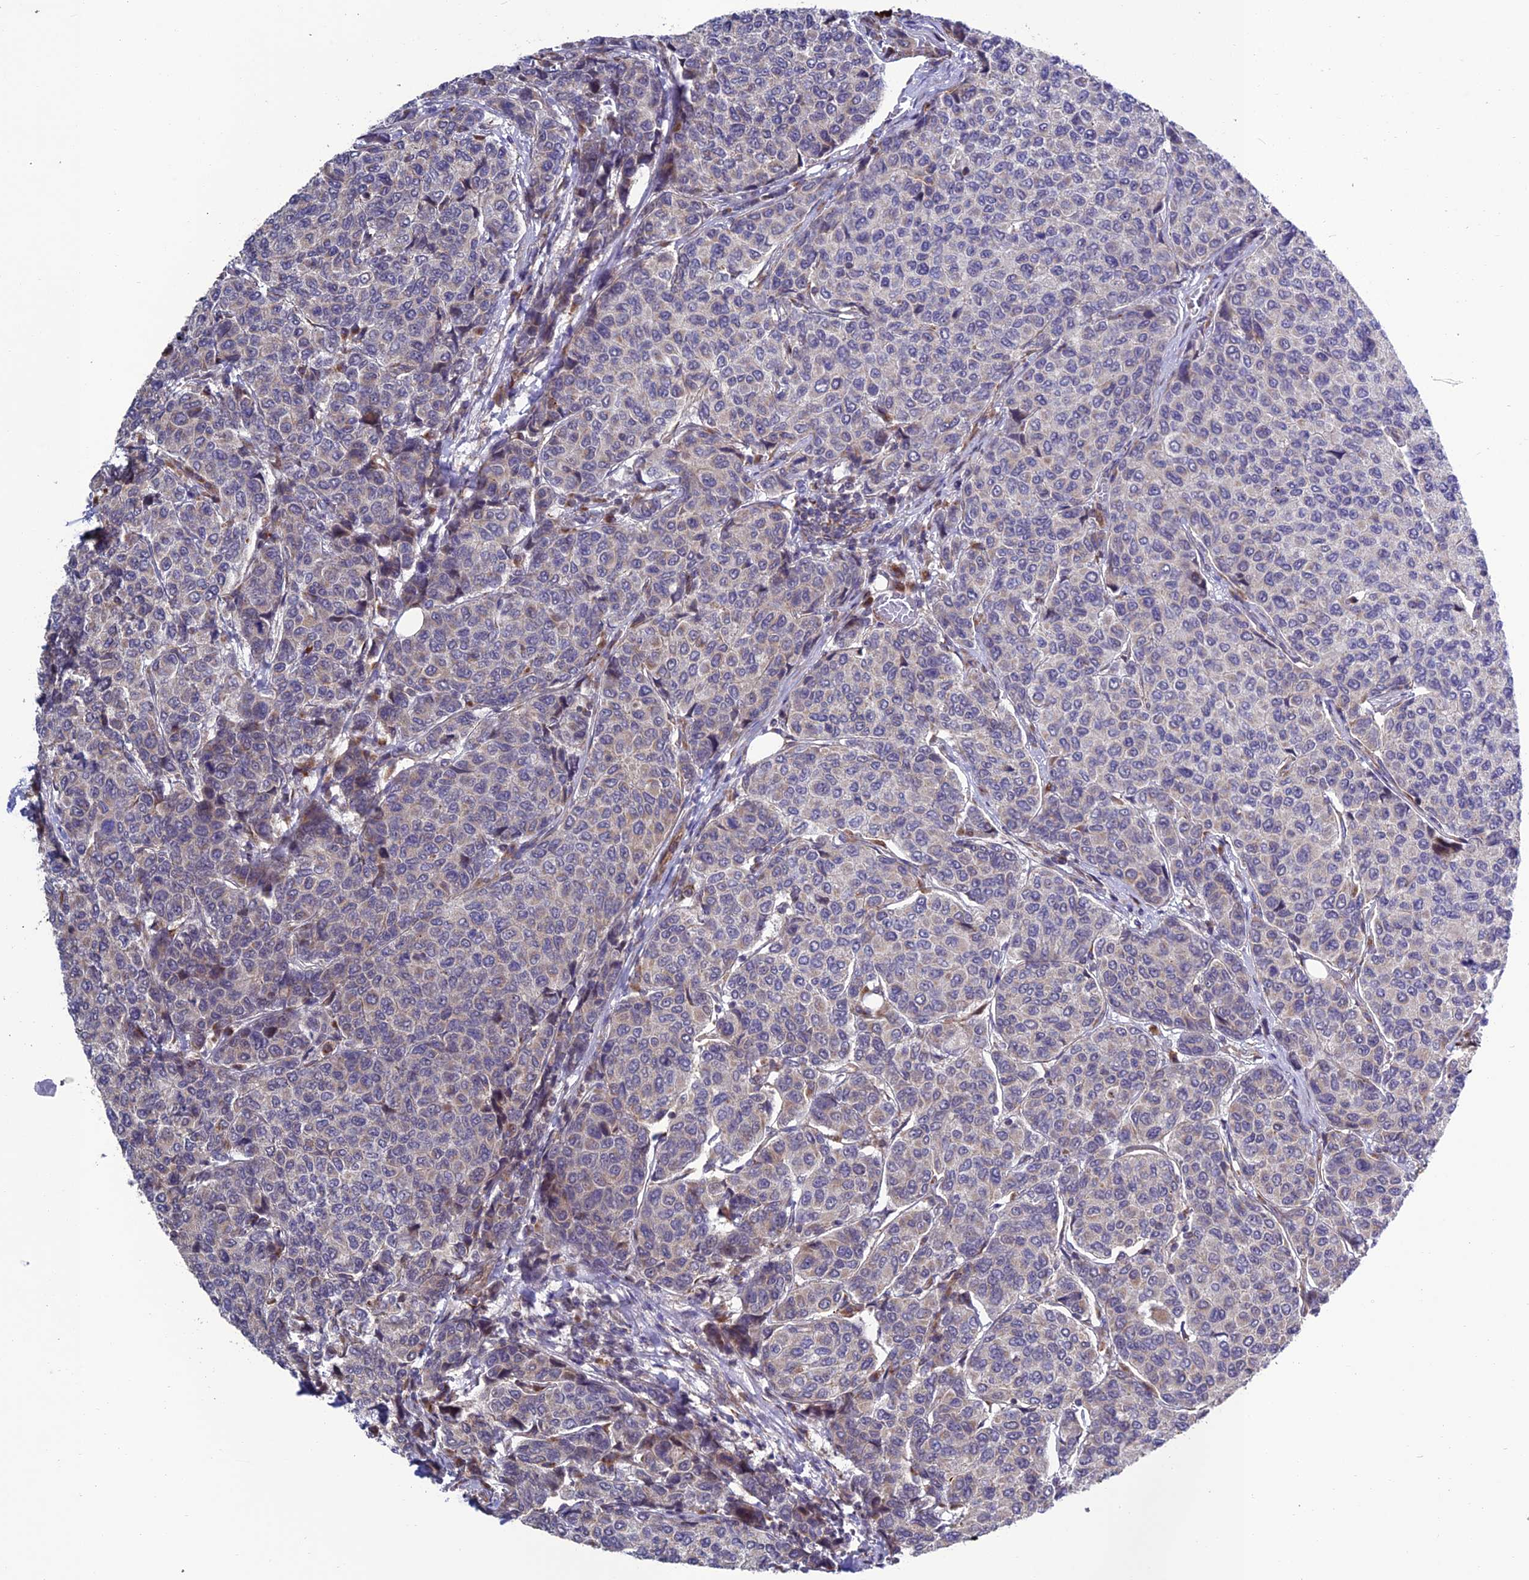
{"staining": {"intensity": "weak", "quantity": "<25%", "location": "cytoplasmic/membranous"}, "tissue": "breast cancer", "cell_type": "Tumor cells", "image_type": "cancer", "snomed": [{"axis": "morphology", "description": "Duct carcinoma"}, {"axis": "topography", "description": "Breast"}], "caption": "This image is of breast invasive ductal carcinoma stained with immunohistochemistry (IHC) to label a protein in brown with the nuclei are counter-stained blue. There is no positivity in tumor cells.", "gene": "TNIP3", "patient": {"sex": "female", "age": 55}}